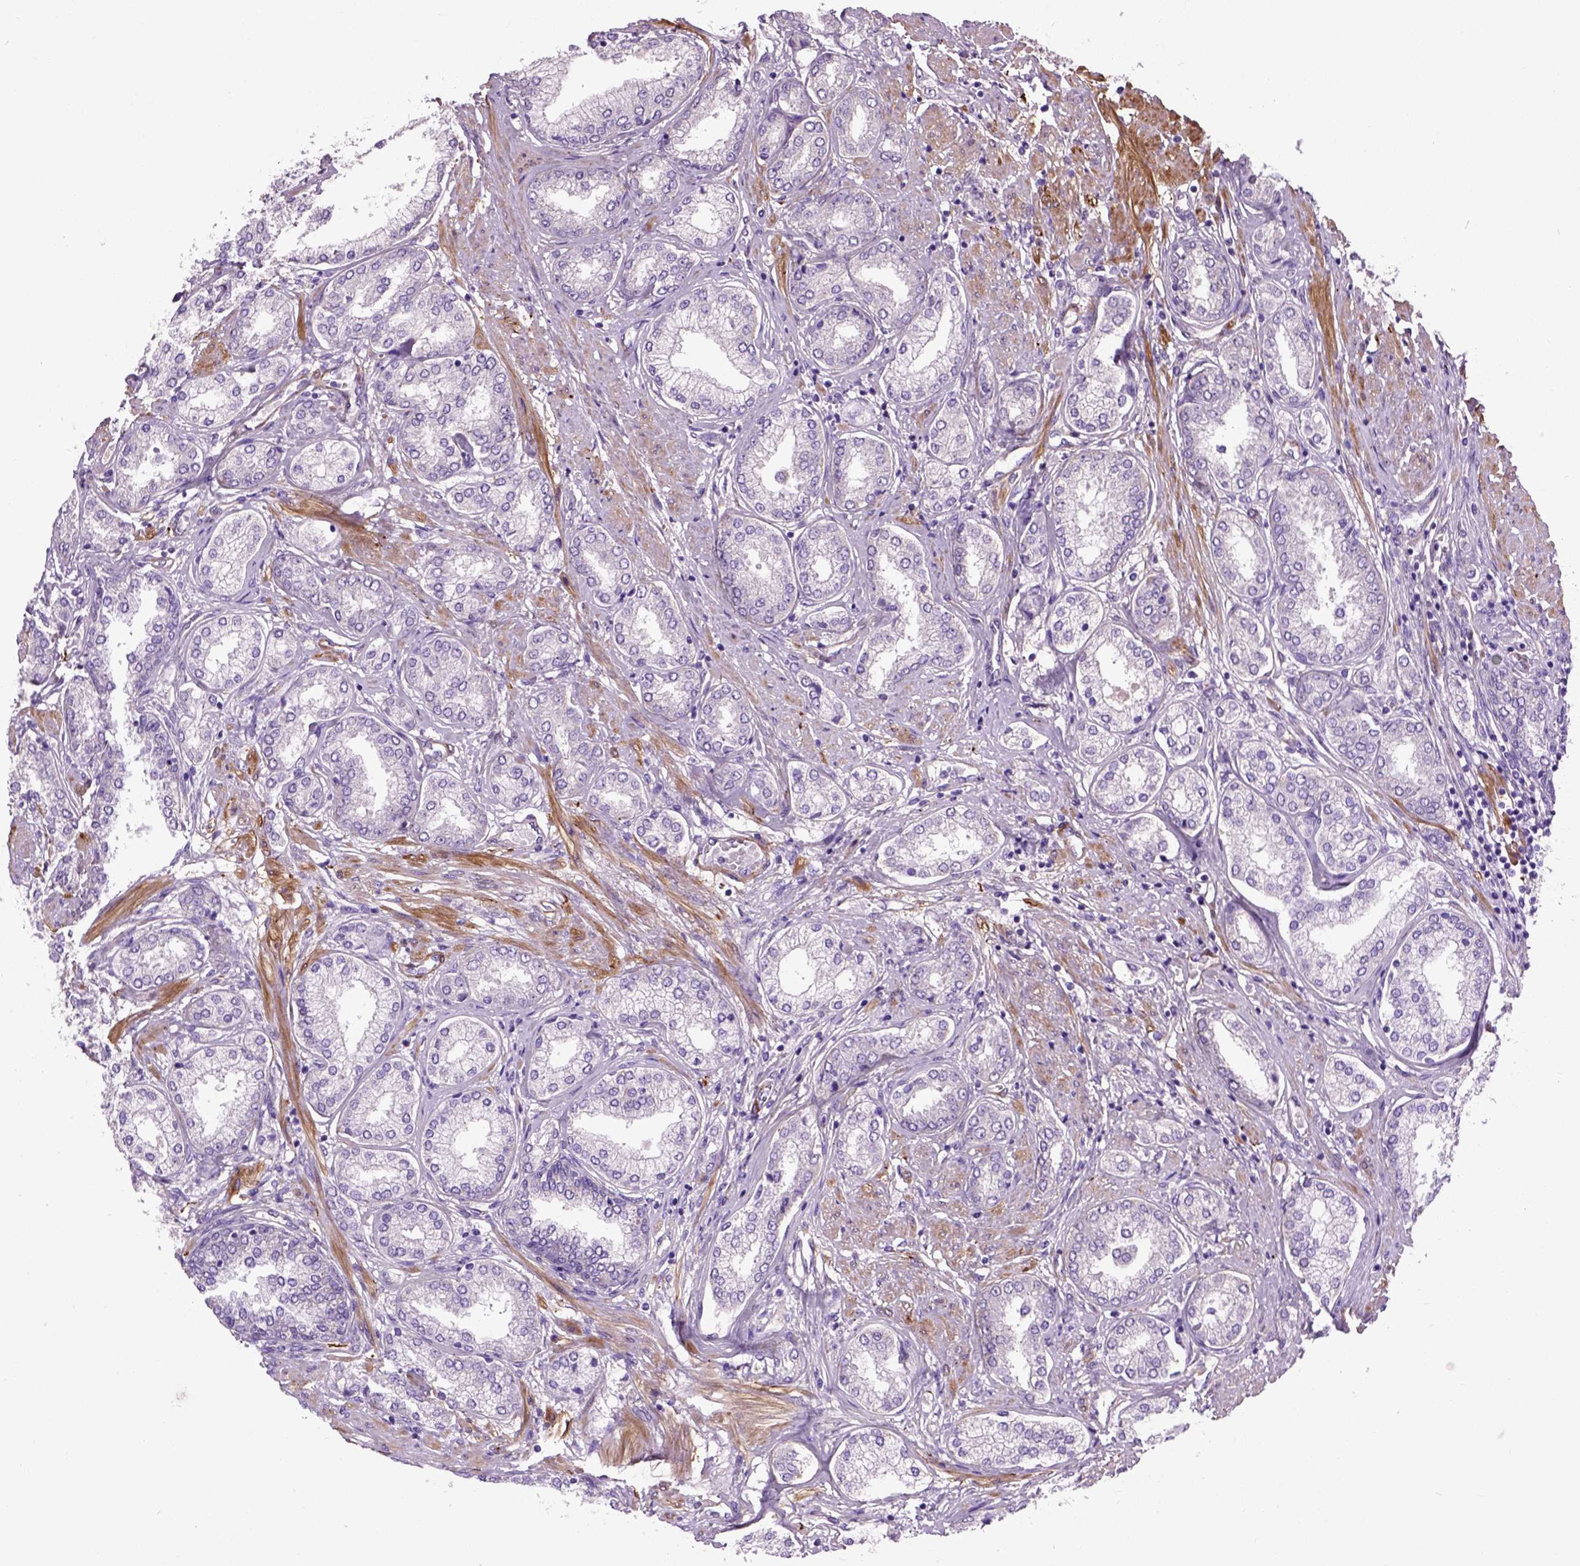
{"staining": {"intensity": "negative", "quantity": "none", "location": "none"}, "tissue": "prostate cancer", "cell_type": "Tumor cells", "image_type": "cancer", "snomed": [{"axis": "morphology", "description": "Adenocarcinoma, NOS"}, {"axis": "topography", "description": "Prostate"}], "caption": "The histopathology image demonstrates no significant staining in tumor cells of adenocarcinoma (prostate). The staining is performed using DAB (3,3'-diaminobenzidine) brown chromogen with nuclei counter-stained in using hematoxylin.", "gene": "MAPT", "patient": {"sex": "male", "age": 63}}